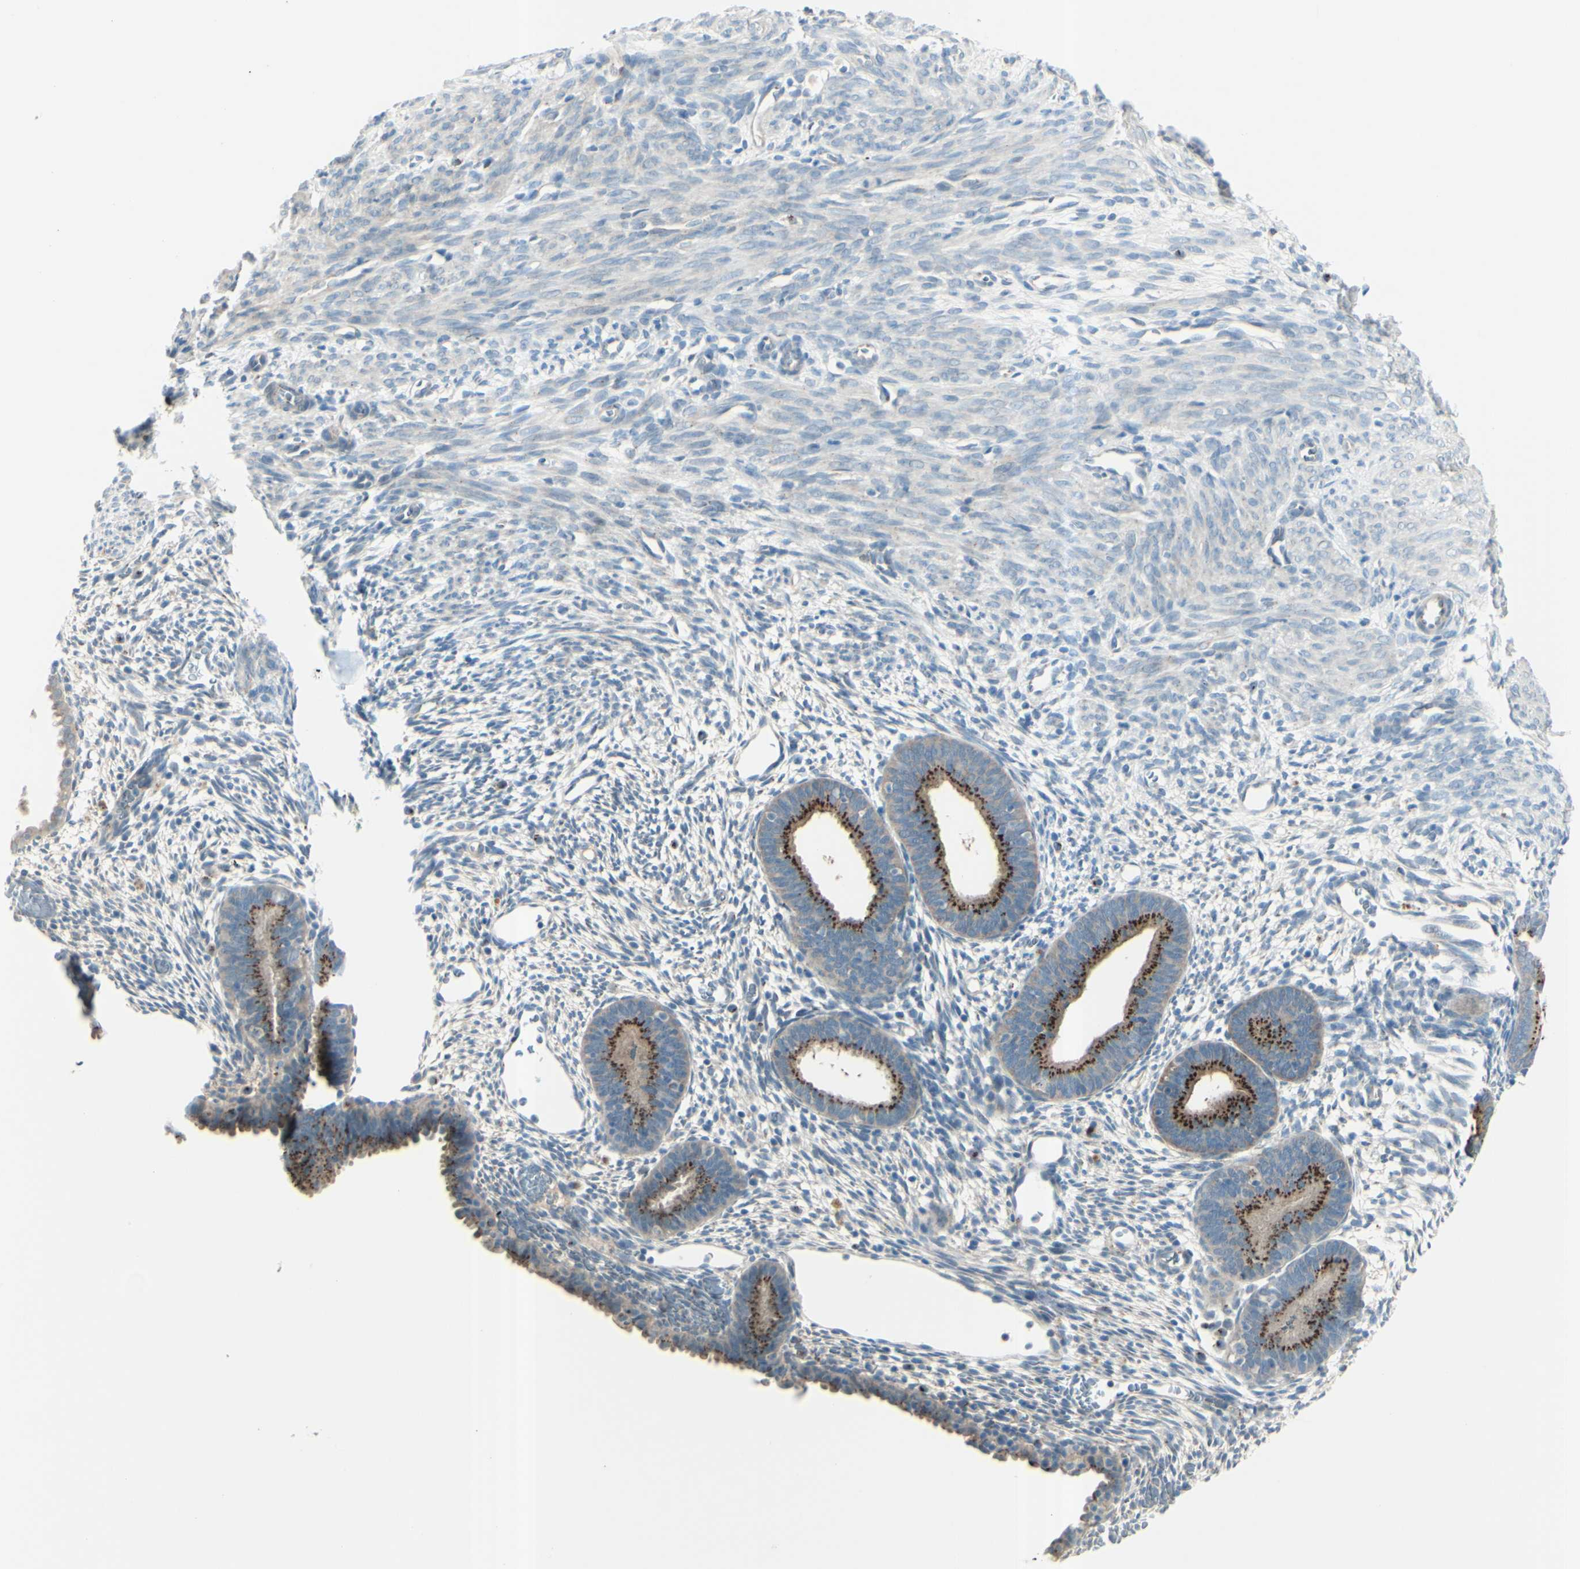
{"staining": {"intensity": "negative", "quantity": "none", "location": "none"}, "tissue": "endometrium", "cell_type": "Cells in endometrial stroma", "image_type": "normal", "snomed": [{"axis": "morphology", "description": "Normal tissue, NOS"}, {"axis": "morphology", "description": "Atrophy, NOS"}, {"axis": "topography", "description": "Uterus"}, {"axis": "topography", "description": "Endometrium"}], "caption": "A high-resolution micrograph shows immunohistochemistry staining of unremarkable endometrium, which displays no significant staining in cells in endometrial stroma. (DAB (3,3'-diaminobenzidine) immunohistochemistry with hematoxylin counter stain).", "gene": "B4GALT1", "patient": {"sex": "female", "age": 68}}